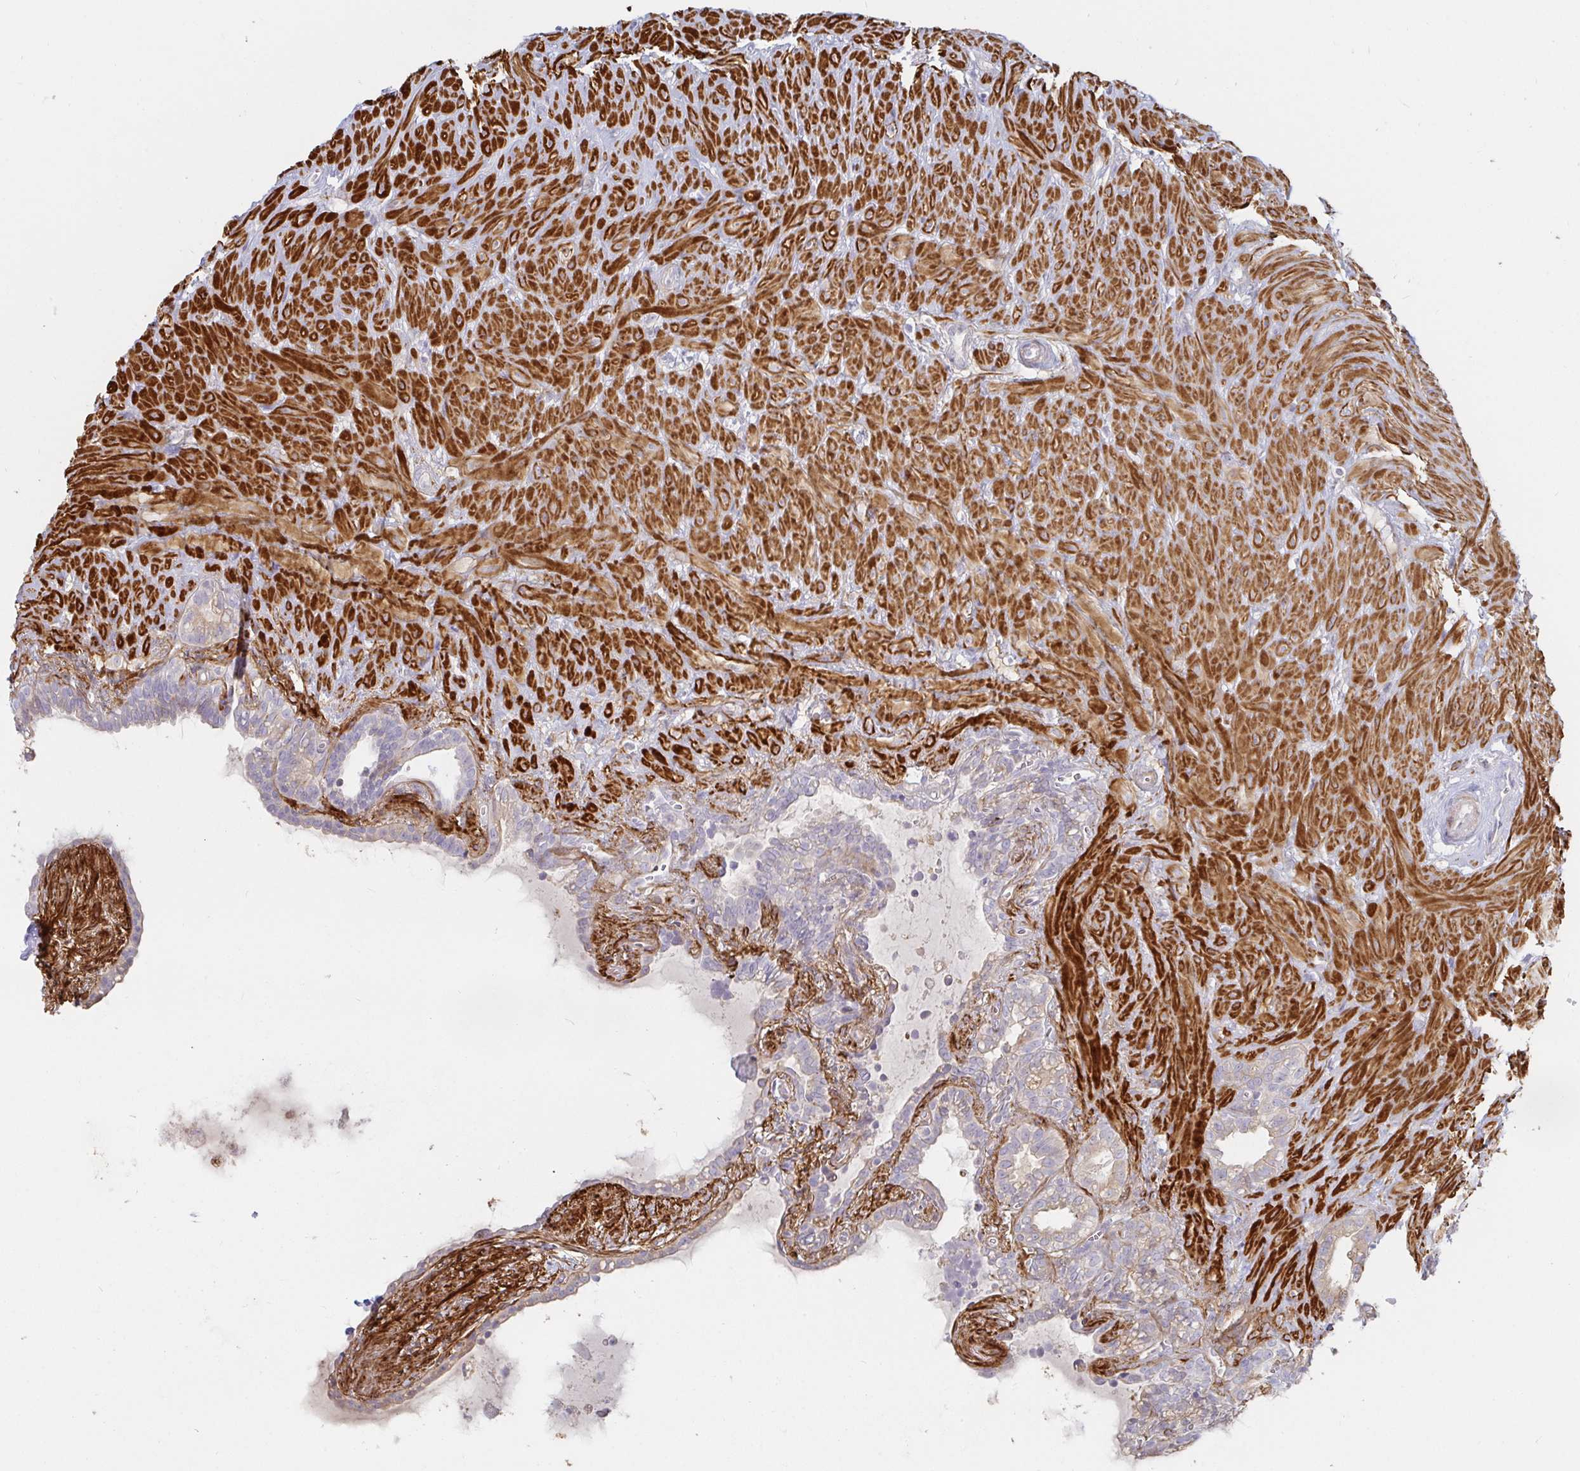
{"staining": {"intensity": "moderate", "quantity": "25%-75%", "location": "cytoplasmic/membranous"}, "tissue": "seminal vesicle", "cell_type": "Glandular cells", "image_type": "normal", "snomed": [{"axis": "morphology", "description": "Normal tissue, NOS"}, {"axis": "topography", "description": "Seminal veicle"}], "caption": "Protein staining shows moderate cytoplasmic/membranous expression in approximately 25%-75% of glandular cells in benign seminal vesicle.", "gene": "SSH2", "patient": {"sex": "male", "age": 76}}